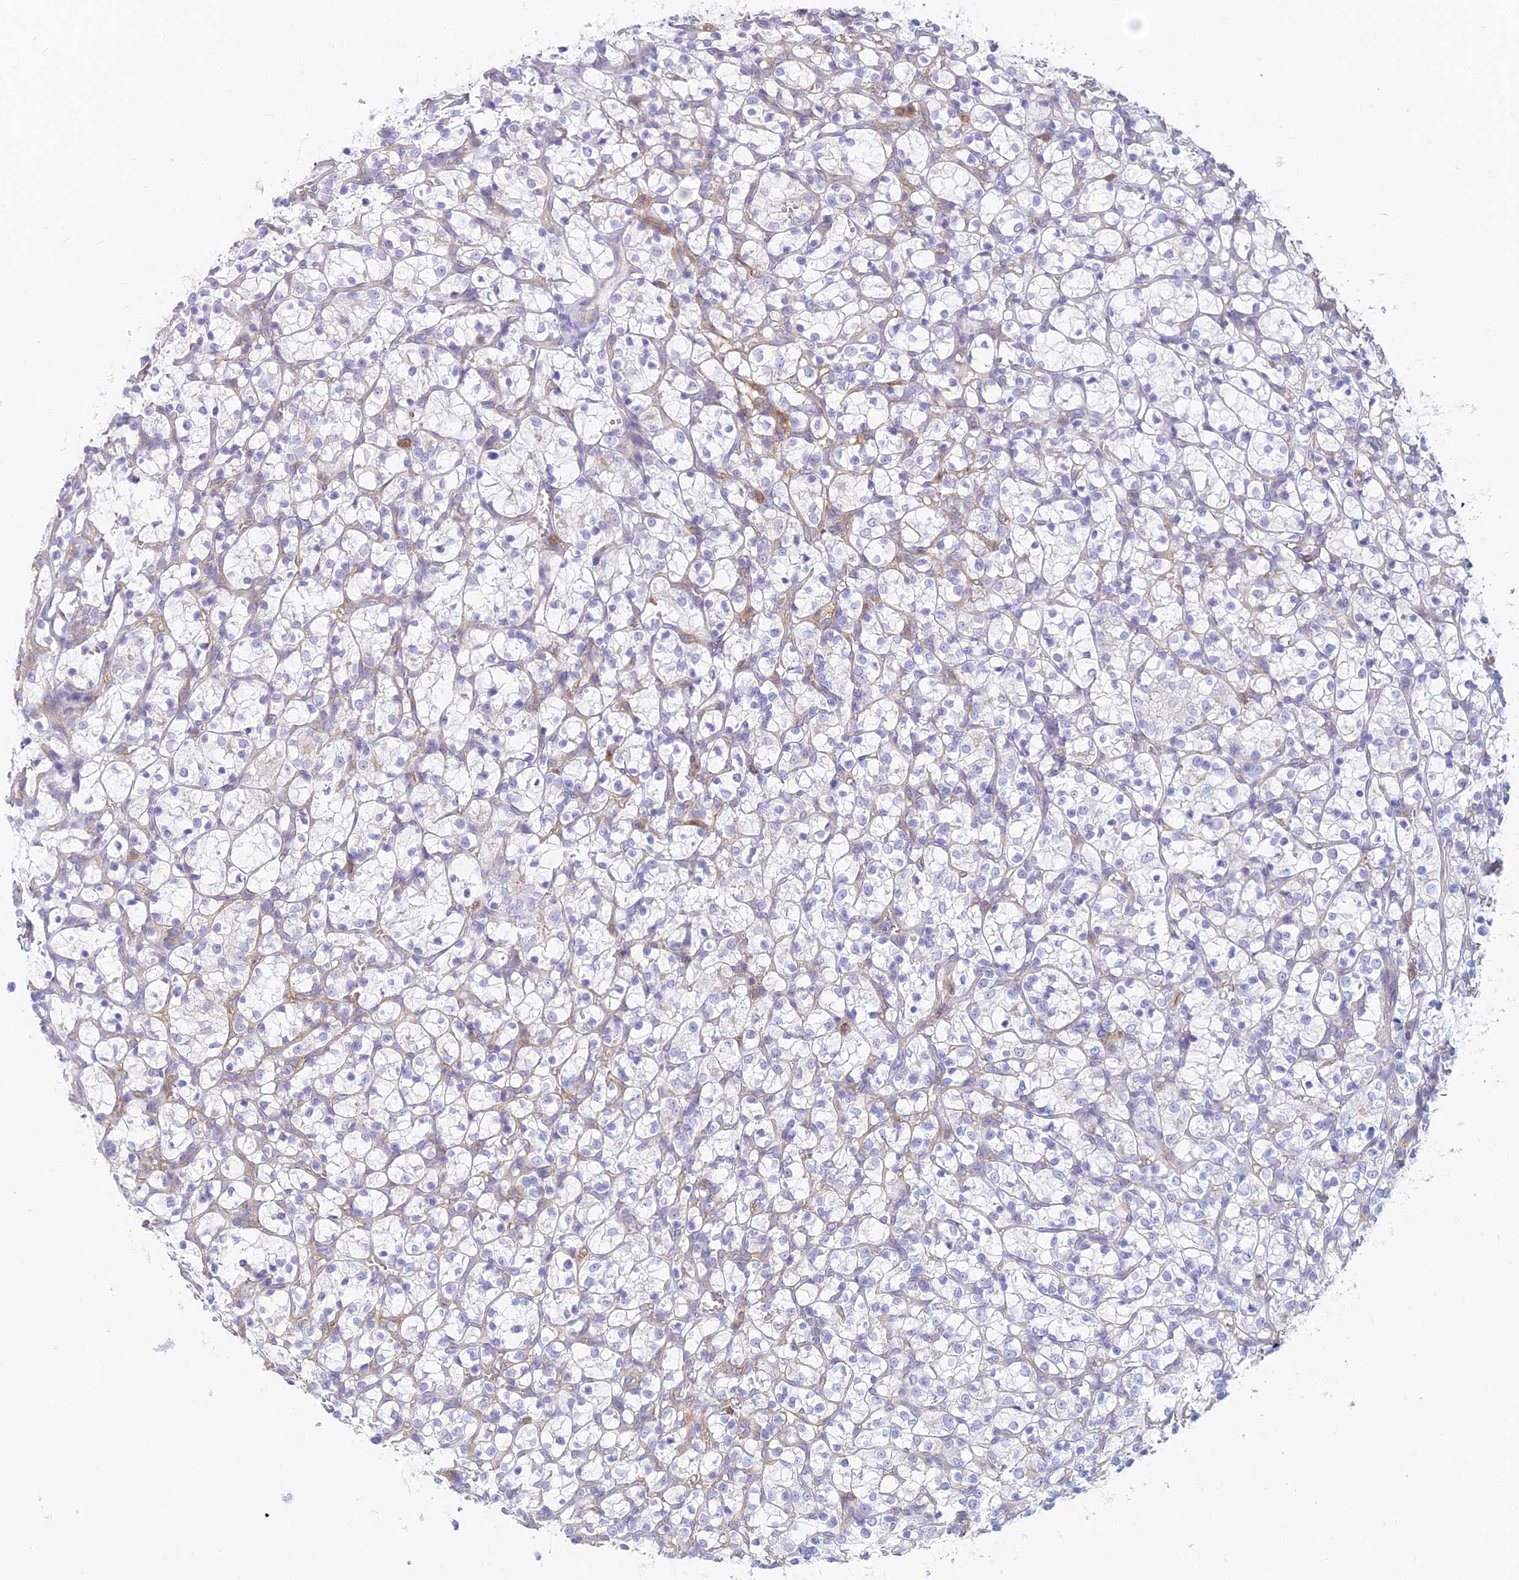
{"staining": {"intensity": "negative", "quantity": "none", "location": "none"}, "tissue": "renal cancer", "cell_type": "Tumor cells", "image_type": "cancer", "snomed": [{"axis": "morphology", "description": "Adenocarcinoma, NOS"}, {"axis": "topography", "description": "Kidney"}], "caption": "Human renal cancer (adenocarcinoma) stained for a protein using immunohistochemistry shows no positivity in tumor cells.", "gene": "STRN4", "patient": {"sex": "female", "age": 69}}